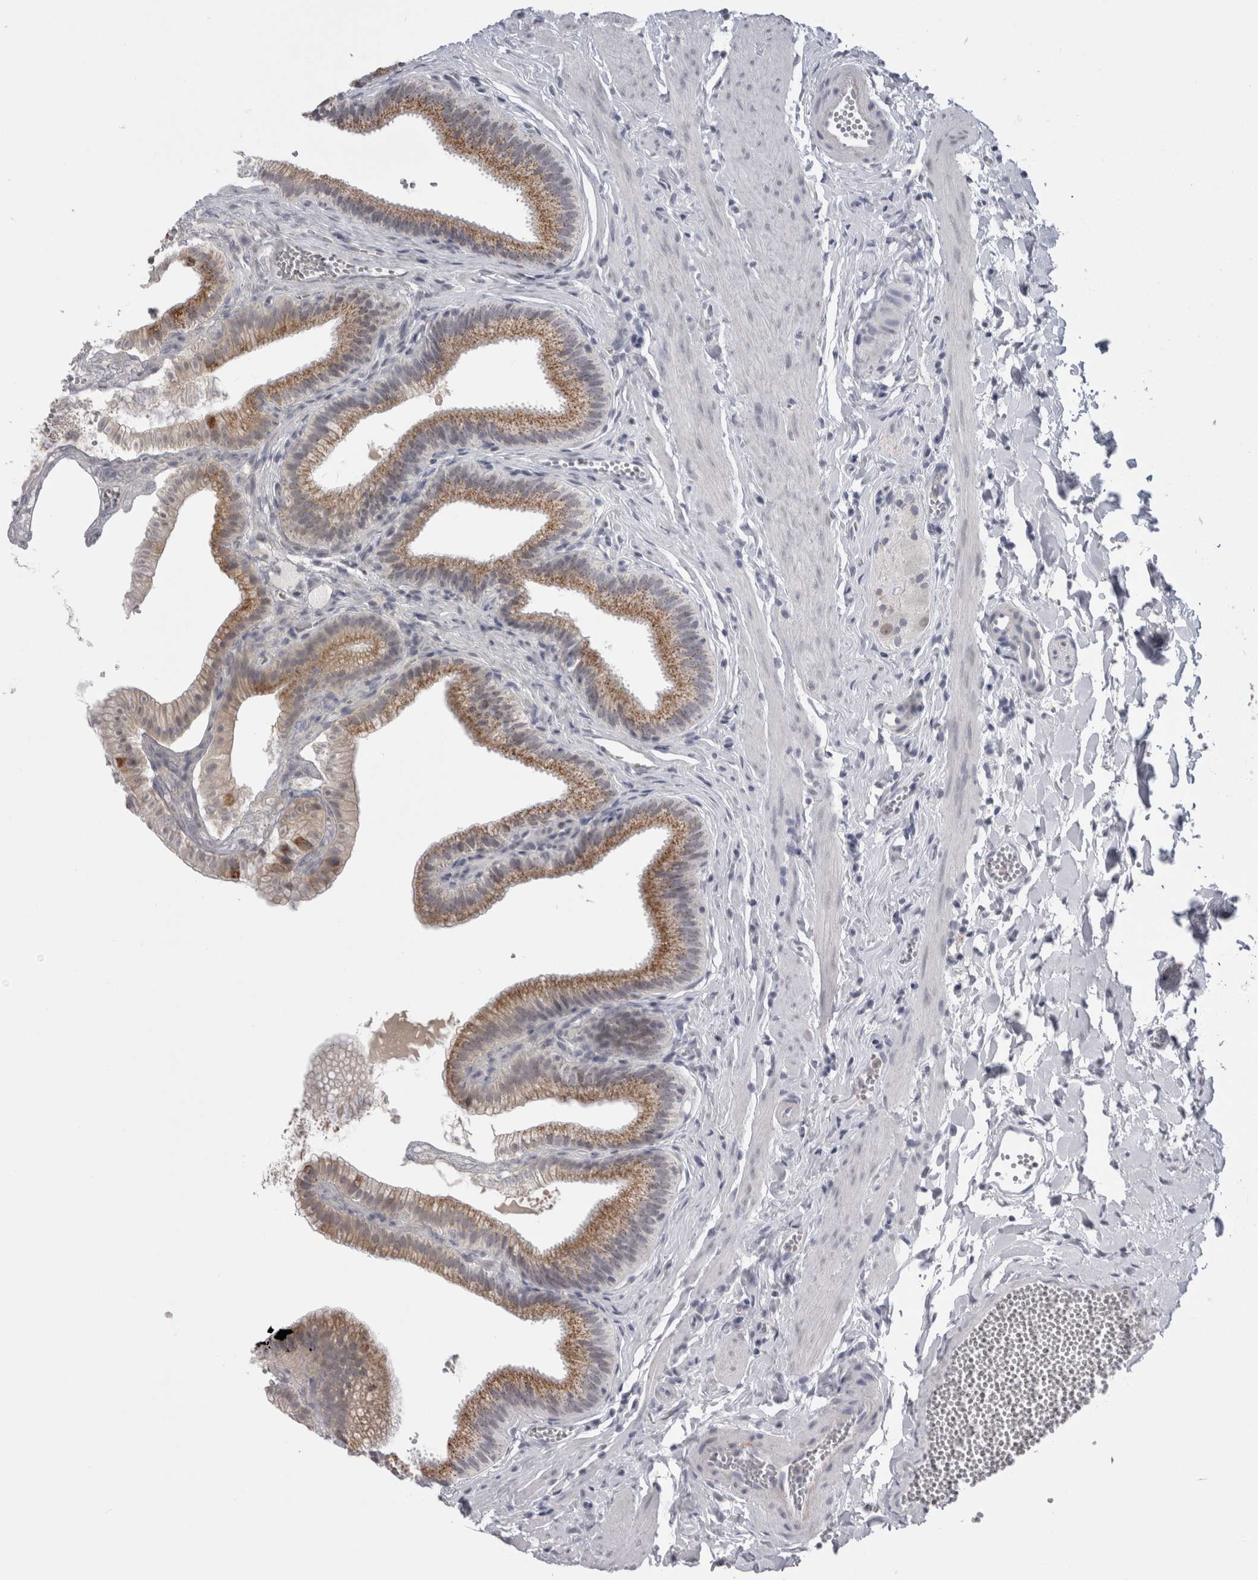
{"staining": {"intensity": "moderate", "quantity": ">75%", "location": "cytoplasmic/membranous"}, "tissue": "gallbladder", "cell_type": "Glandular cells", "image_type": "normal", "snomed": [{"axis": "morphology", "description": "Normal tissue, NOS"}, {"axis": "topography", "description": "Gallbladder"}], "caption": "Approximately >75% of glandular cells in normal human gallbladder reveal moderate cytoplasmic/membranous protein expression as visualized by brown immunohistochemical staining.", "gene": "PLIN1", "patient": {"sex": "male", "age": 38}}